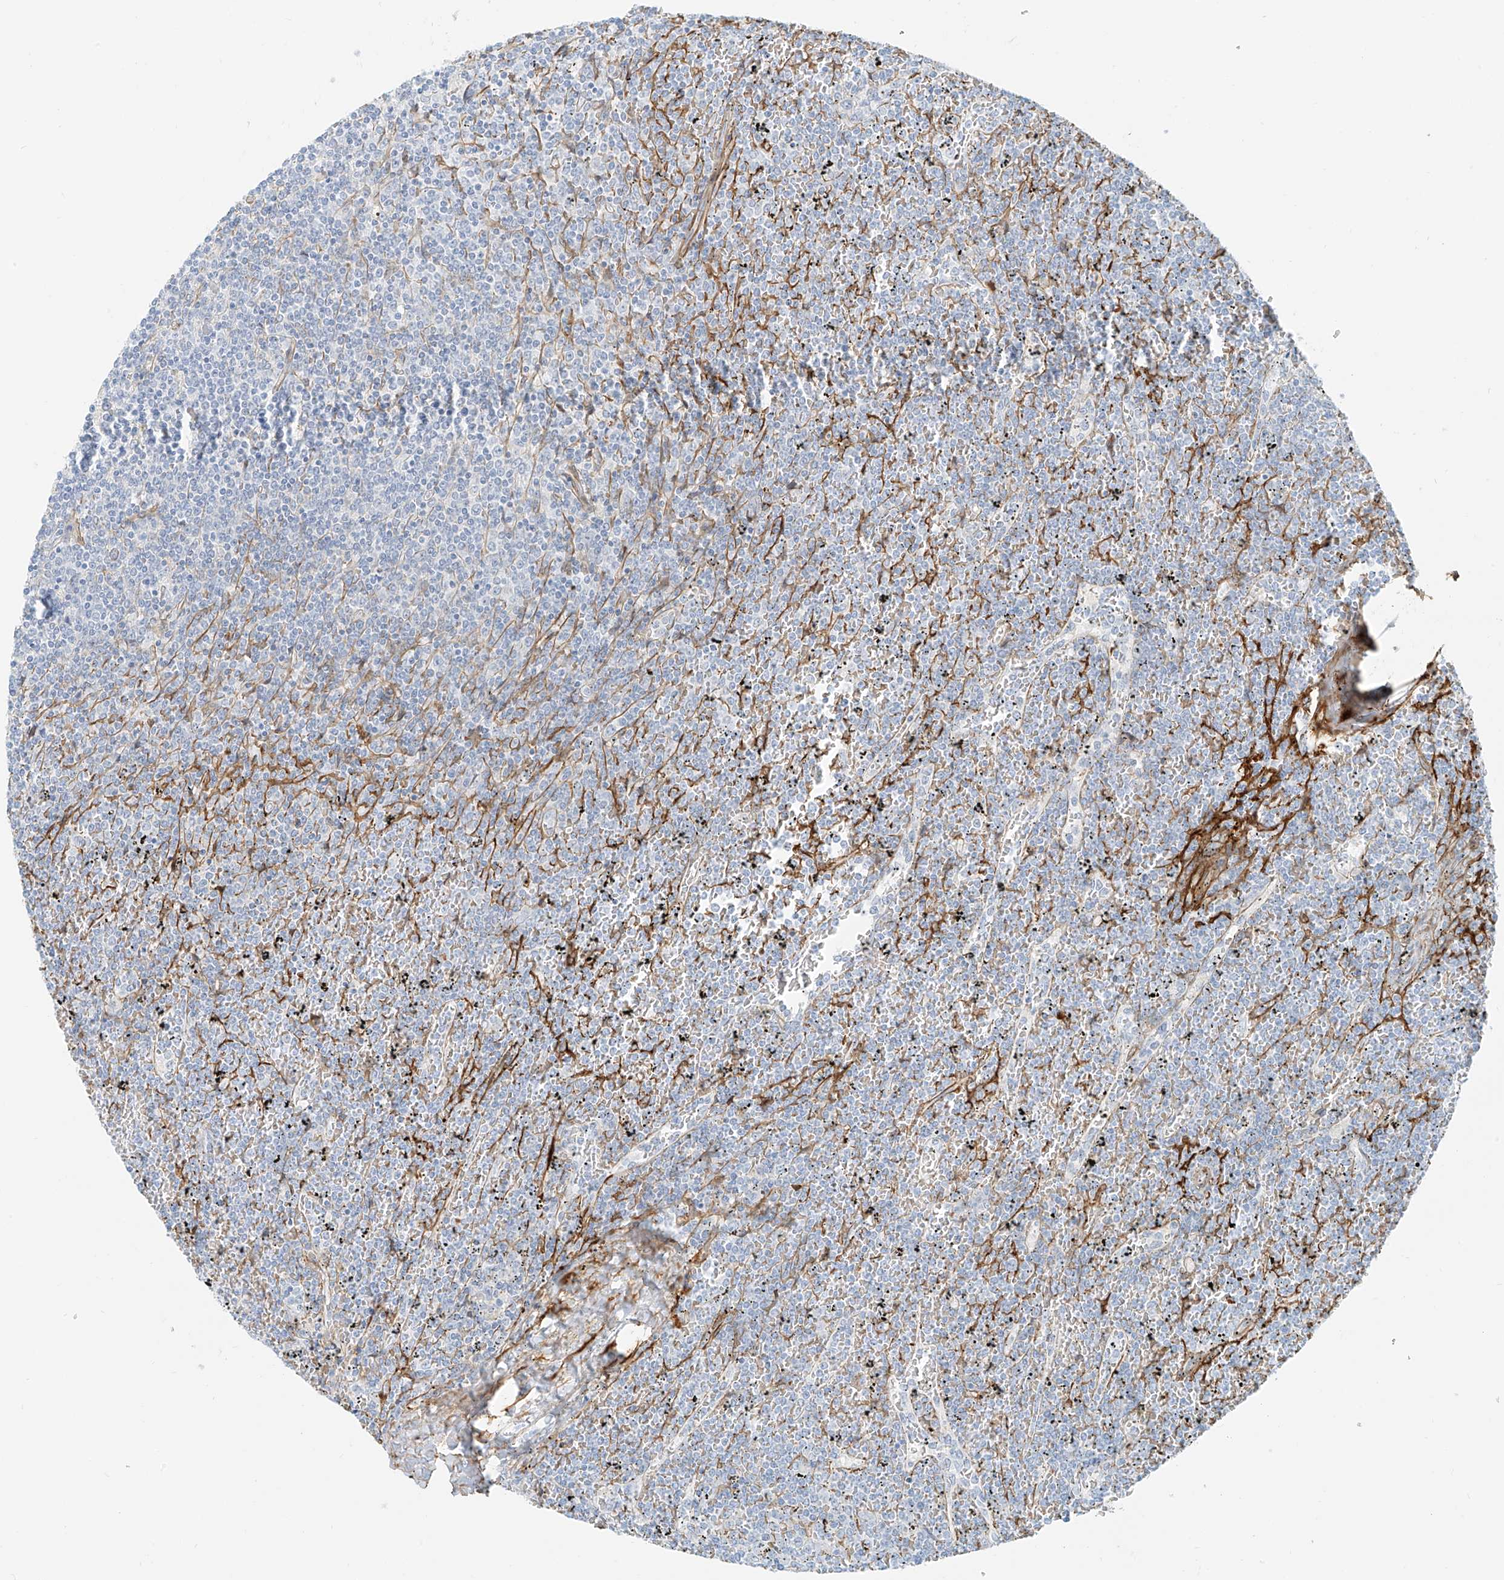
{"staining": {"intensity": "negative", "quantity": "none", "location": "none"}, "tissue": "lymphoma", "cell_type": "Tumor cells", "image_type": "cancer", "snomed": [{"axis": "morphology", "description": "Malignant lymphoma, non-Hodgkin's type, Low grade"}, {"axis": "topography", "description": "Spleen"}], "caption": "The image demonstrates no significant expression in tumor cells of low-grade malignant lymphoma, non-Hodgkin's type. Brightfield microscopy of IHC stained with DAB (3,3'-diaminobenzidine) (brown) and hematoxylin (blue), captured at high magnification.", "gene": "SMCP", "patient": {"sex": "female", "age": 19}}